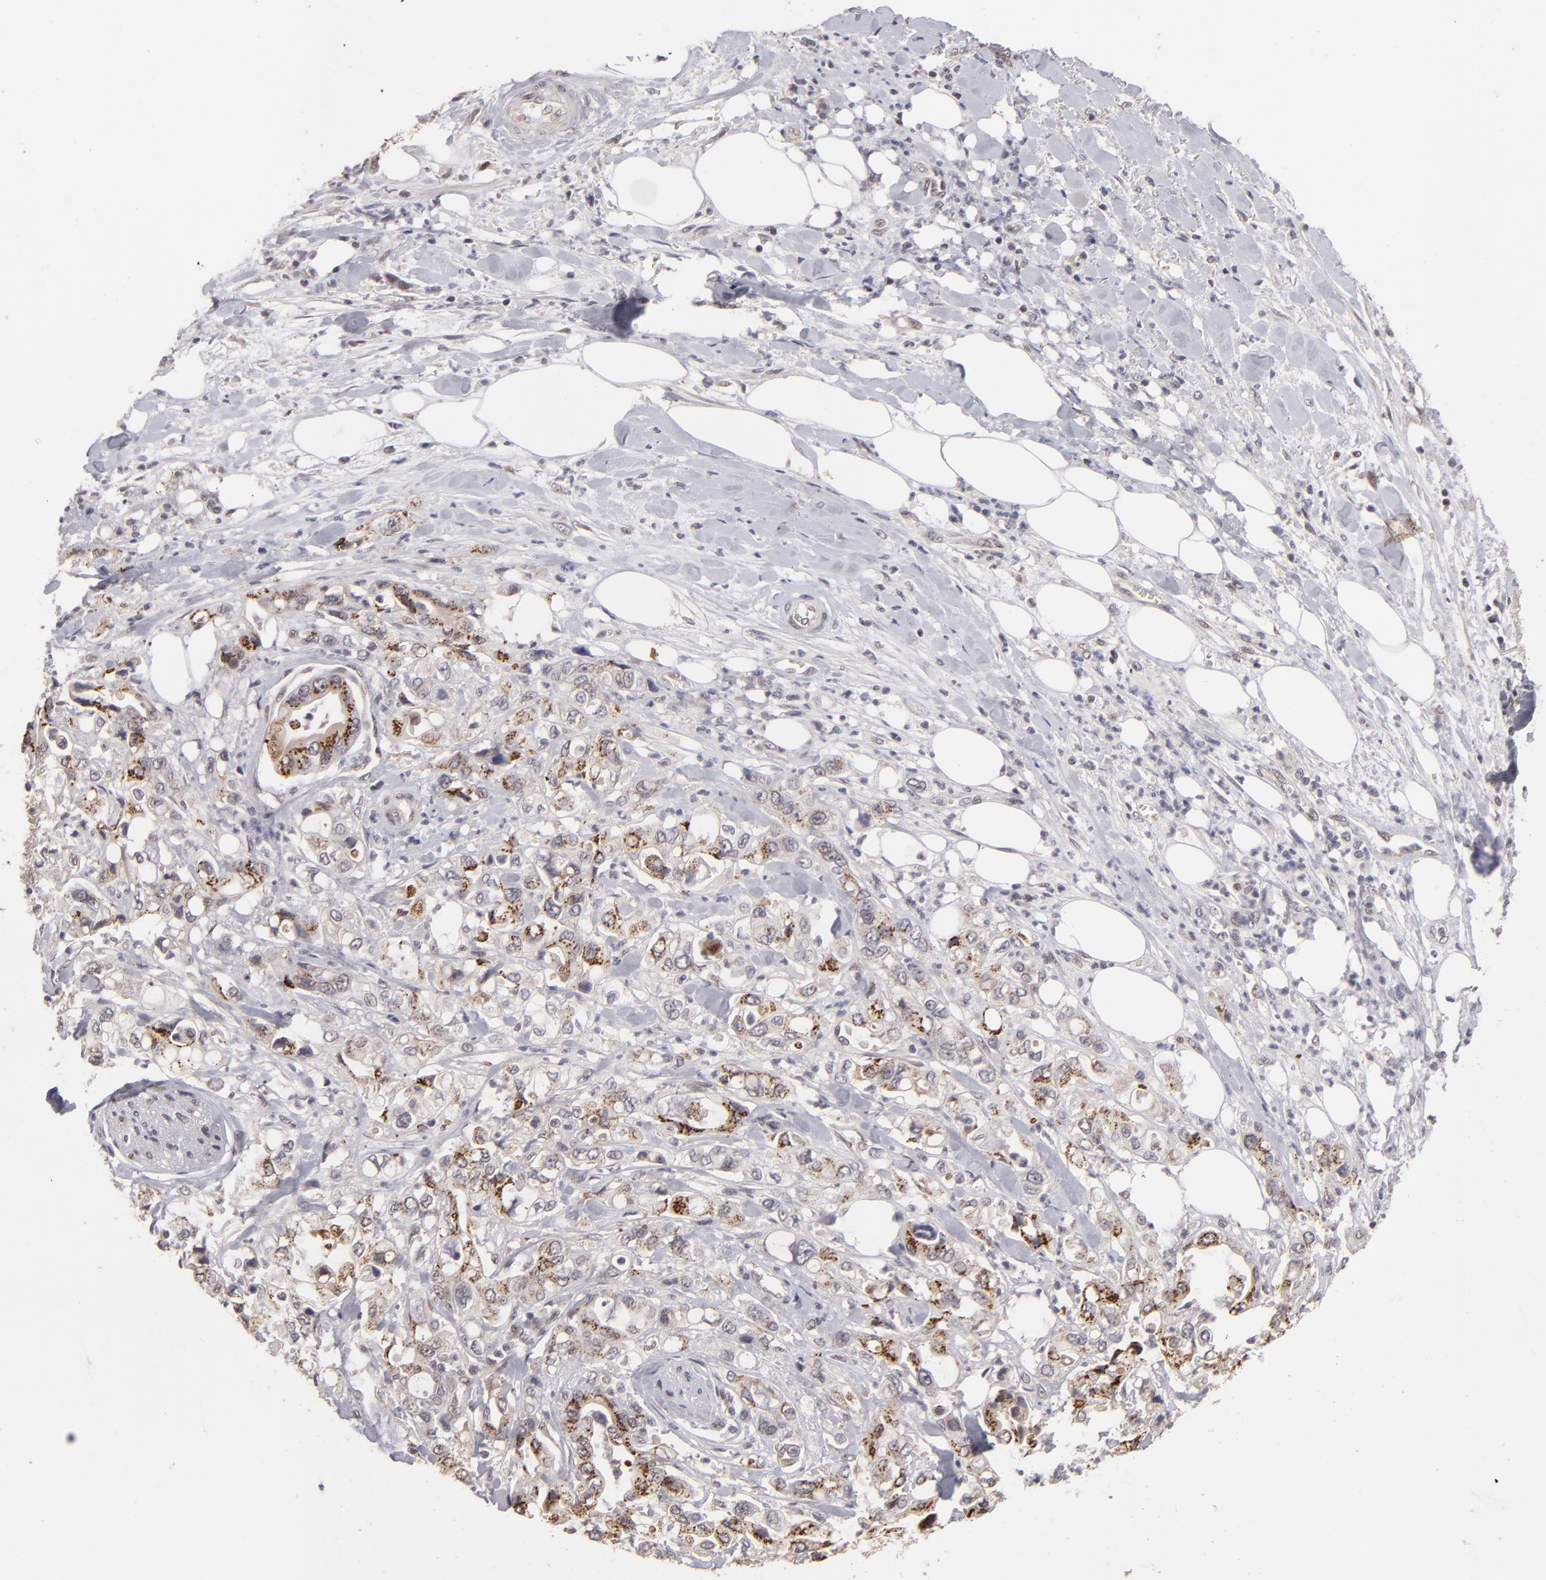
{"staining": {"intensity": "weak", "quantity": "<25%", "location": "cytoplasmic/membranous"}, "tissue": "pancreatic cancer", "cell_type": "Tumor cells", "image_type": "cancer", "snomed": [{"axis": "morphology", "description": "Adenocarcinoma, NOS"}, {"axis": "topography", "description": "Pancreas"}], "caption": "This is an immunohistochemistry (IHC) photomicrograph of pancreatic cancer (adenocarcinoma). There is no positivity in tumor cells.", "gene": "DFFA", "patient": {"sex": "male", "age": 70}}